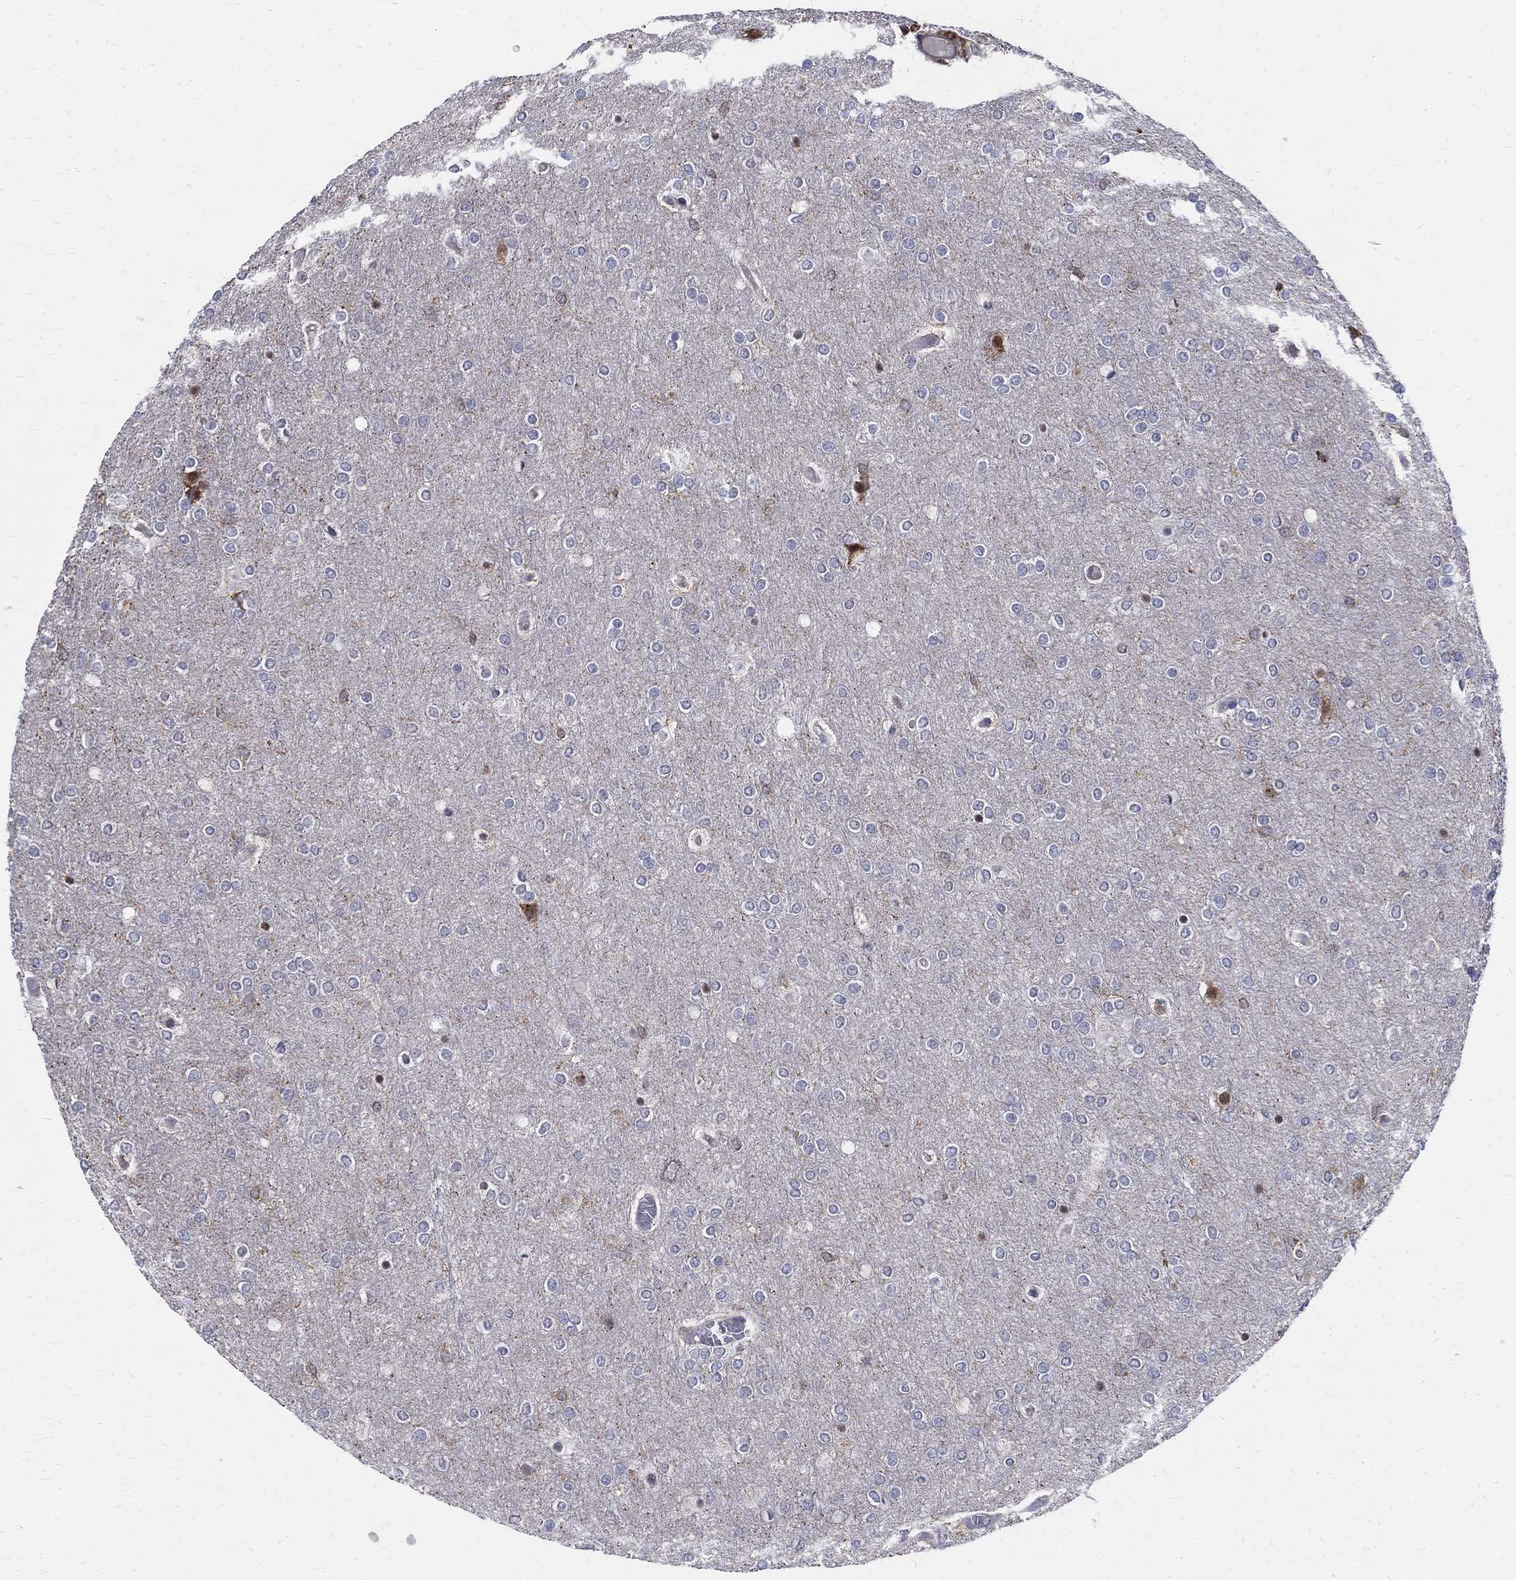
{"staining": {"intensity": "negative", "quantity": "none", "location": "none"}, "tissue": "glioma", "cell_type": "Tumor cells", "image_type": "cancer", "snomed": [{"axis": "morphology", "description": "Glioma, malignant, High grade"}, {"axis": "topography", "description": "Brain"}], "caption": "IHC image of glioma stained for a protein (brown), which demonstrates no expression in tumor cells. (Immunohistochemistry (ihc), brightfield microscopy, high magnification).", "gene": "AGAP2", "patient": {"sex": "female", "age": 61}}